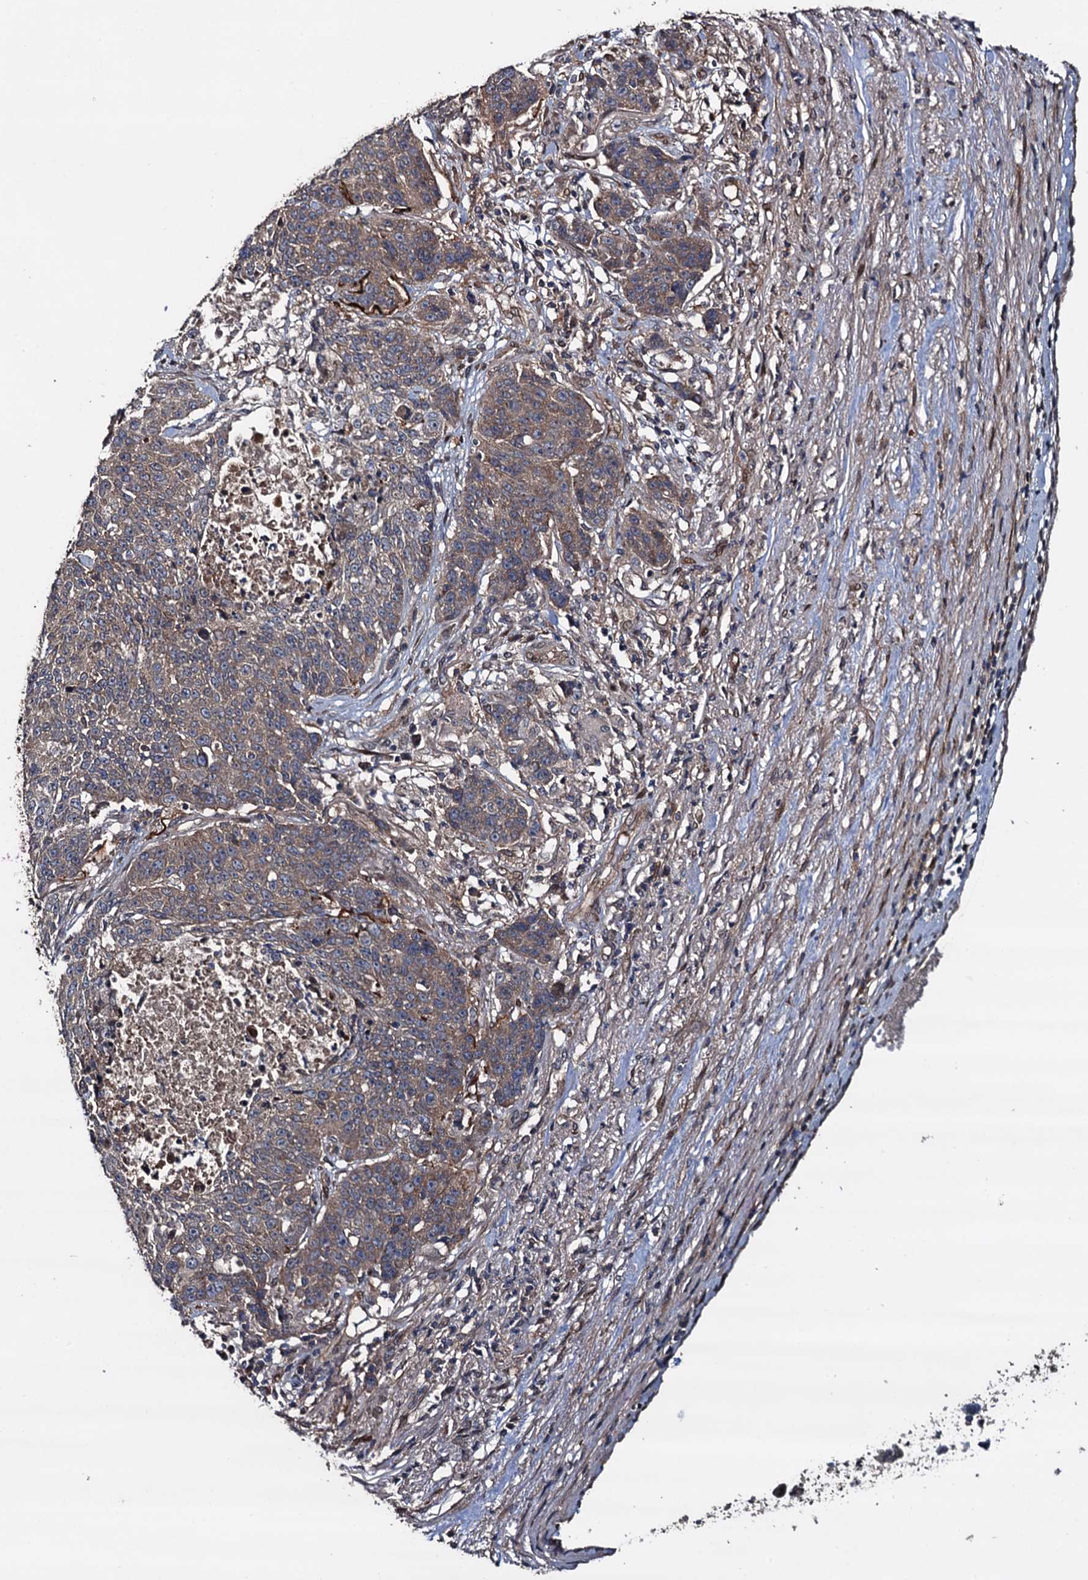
{"staining": {"intensity": "moderate", "quantity": "<25%", "location": "cytoplasmic/membranous"}, "tissue": "lung cancer", "cell_type": "Tumor cells", "image_type": "cancer", "snomed": [{"axis": "morphology", "description": "Normal tissue, NOS"}, {"axis": "morphology", "description": "Squamous cell carcinoma, NOS"}, {"axis": "topography", "description": "Lymph node"}, {"axis": "topography", "description": "Lung"}], "caption": "Protein staining by immunohistochemistry reveals moderate cytoplasmic/membranous positivity in approximately <25% of tumor cells in lung cancer (squamous cell carcinoma).", "gene": "RHOBTB1", "patient": {"sex": "male", "age": 66}}